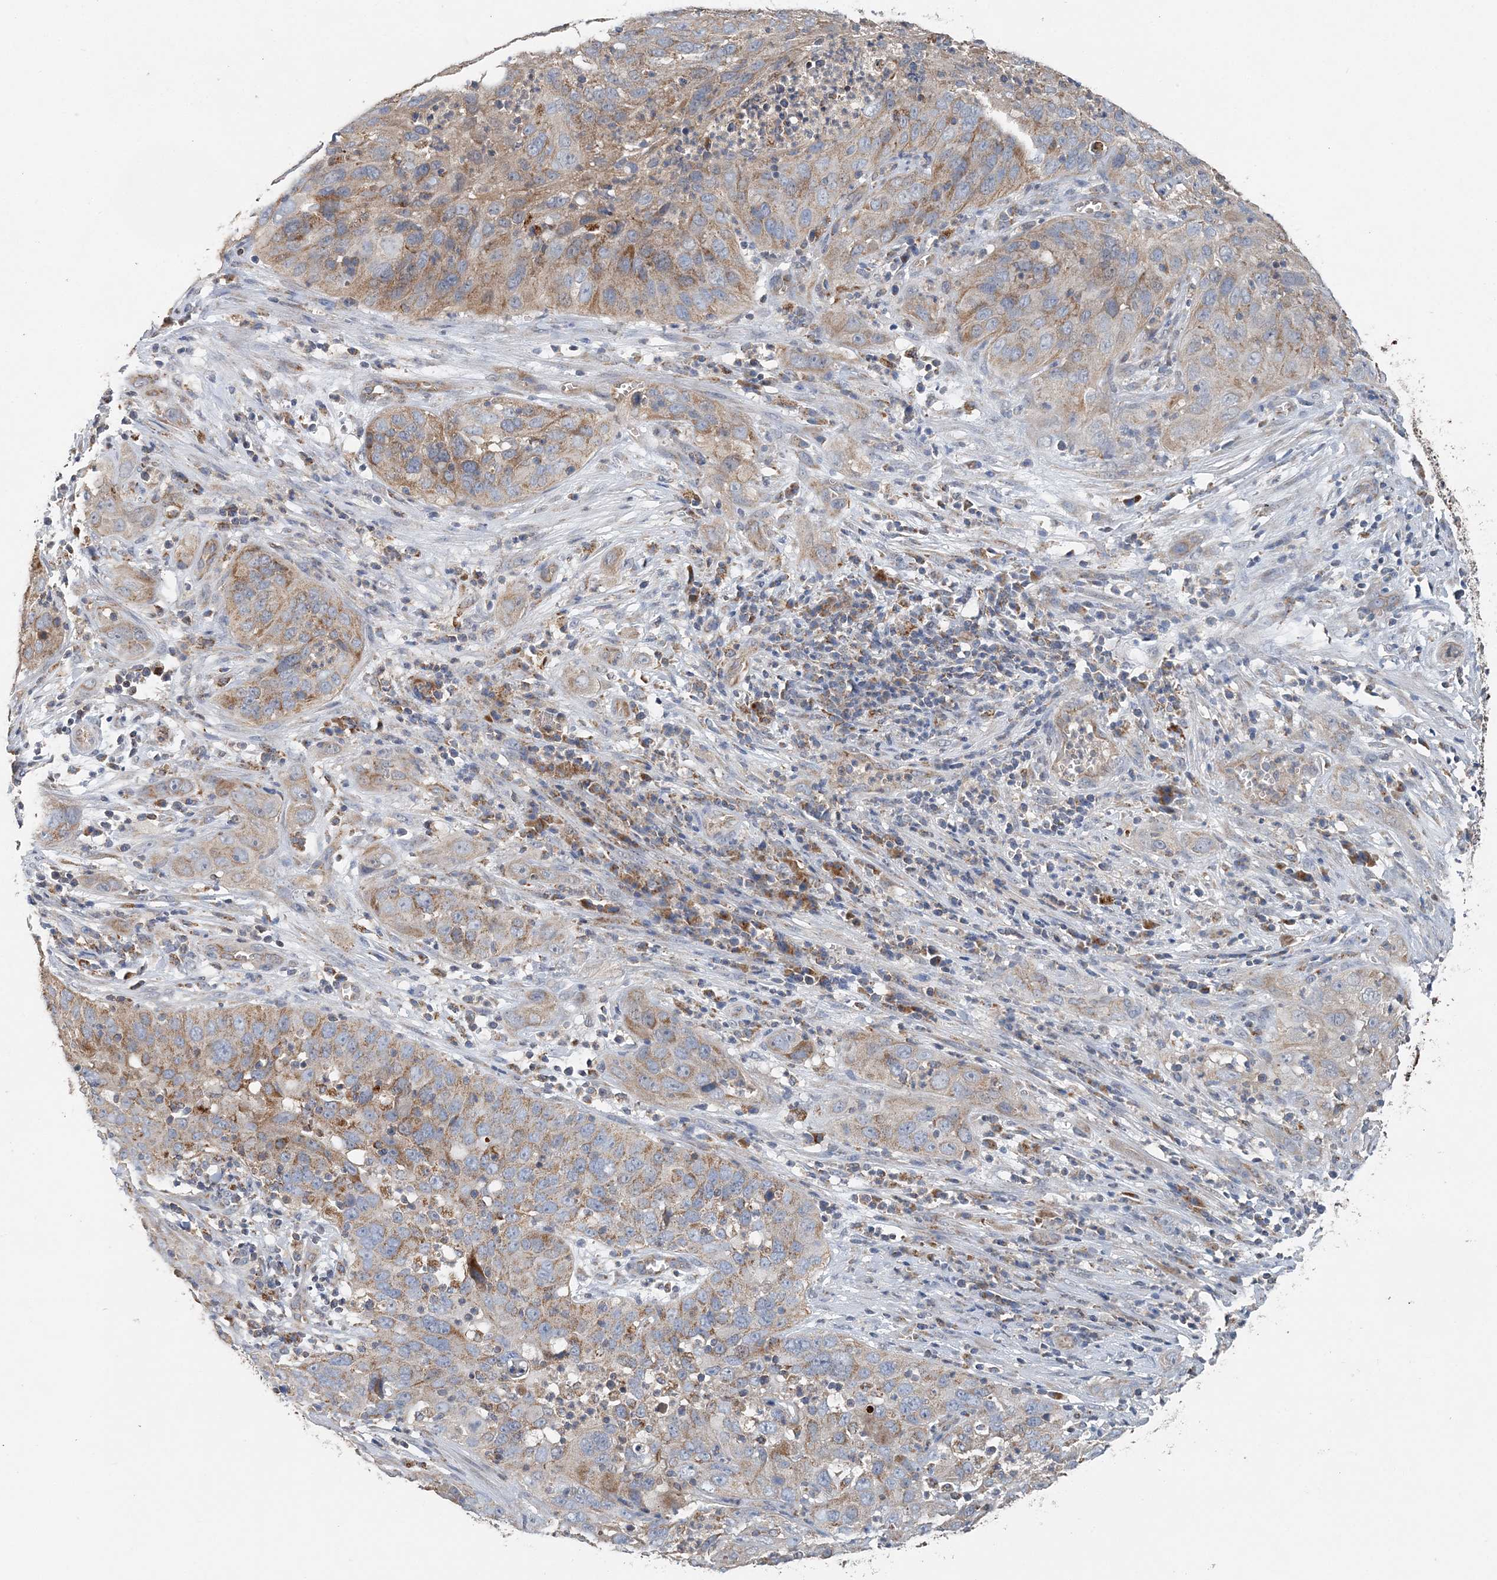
{"staining": {"intensity": "weak", "quantity": ">75%", "location": "cytoplasmic/membranous"}, "tissue": "cervical cancer", "cell_type": "Tumor cells", "image_type": "cancer", "snomed": [{"axis": "morphology", "description": "Squamous cell carcinoma, NOS"}, {"axis": "topography", "description": "Cervix"}], "caption": "Immunohistochemistry (IHC) (DAB (3,3'-diaminobenzidine)) staining of squamous cell carcinoma (cervical) reveals weak cytoplasmic/membranous protein positivity in approximately >75% of tumor cells.", "gene": "SPRY2", "patient": {"sex": "female", "age": 32}}